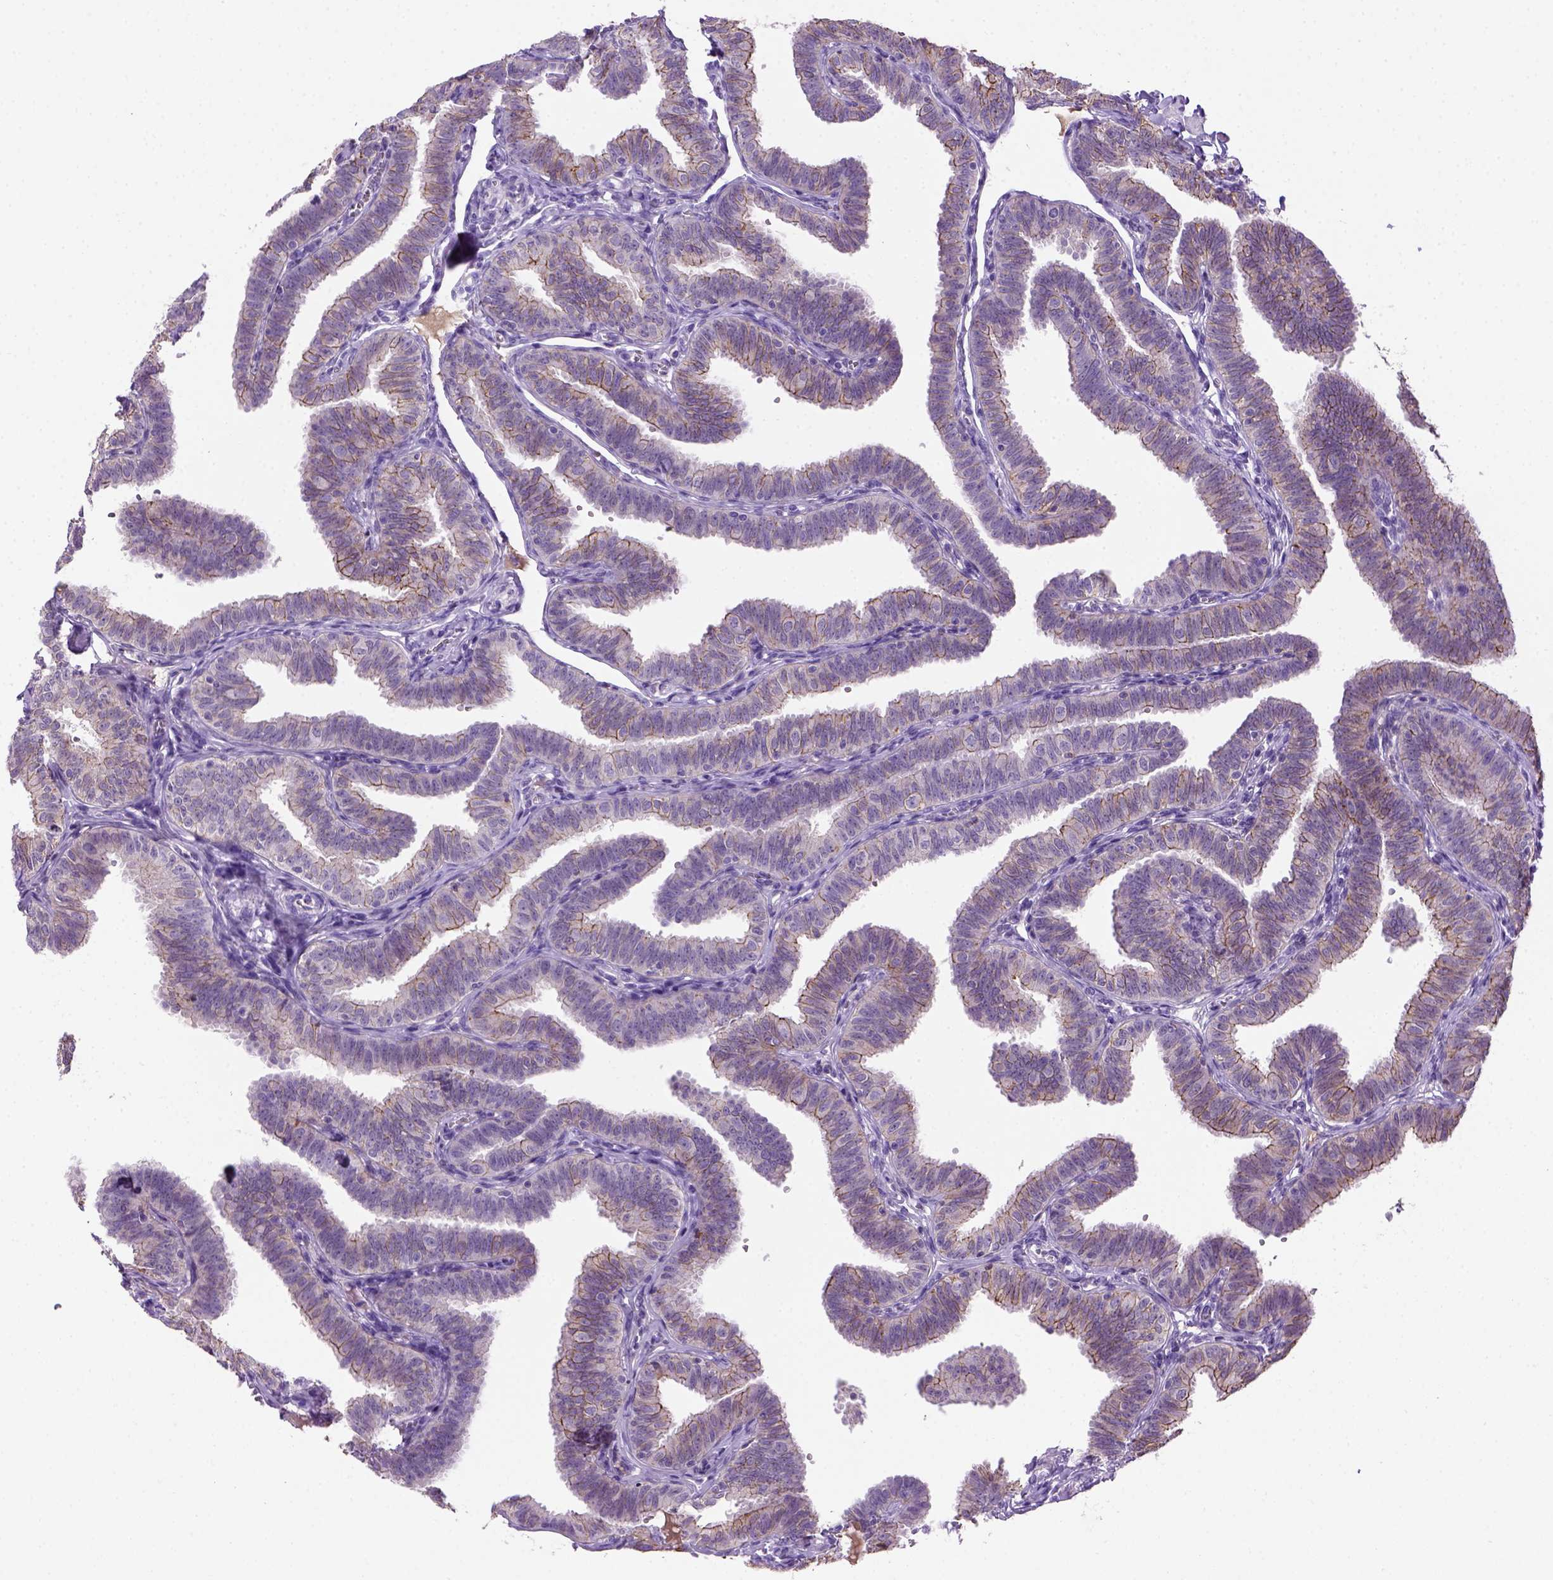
{"staining": {"intensity": "moderate", "quantity": "25%-75%", "location": "cytoplasmic/membranous"}, "tissue": "fallopian tube", "cell_type": "Glandular cells", "image_type": "normal", "snomed": [{"axis": "morphology", "description": "Normal tissue, NOS"}, {"axis": "topography", "description": "Fallopian tube"}], "caption": "High-power microscopy captured an immunohistochemistry histopathology image of benign fallopian tube, revealing moderate cytoplasmic/membranous expression in approximately 25%-75% of glandular cells.", "gene": "CDH1", "patient": {"sex": "female", "age": 25}}